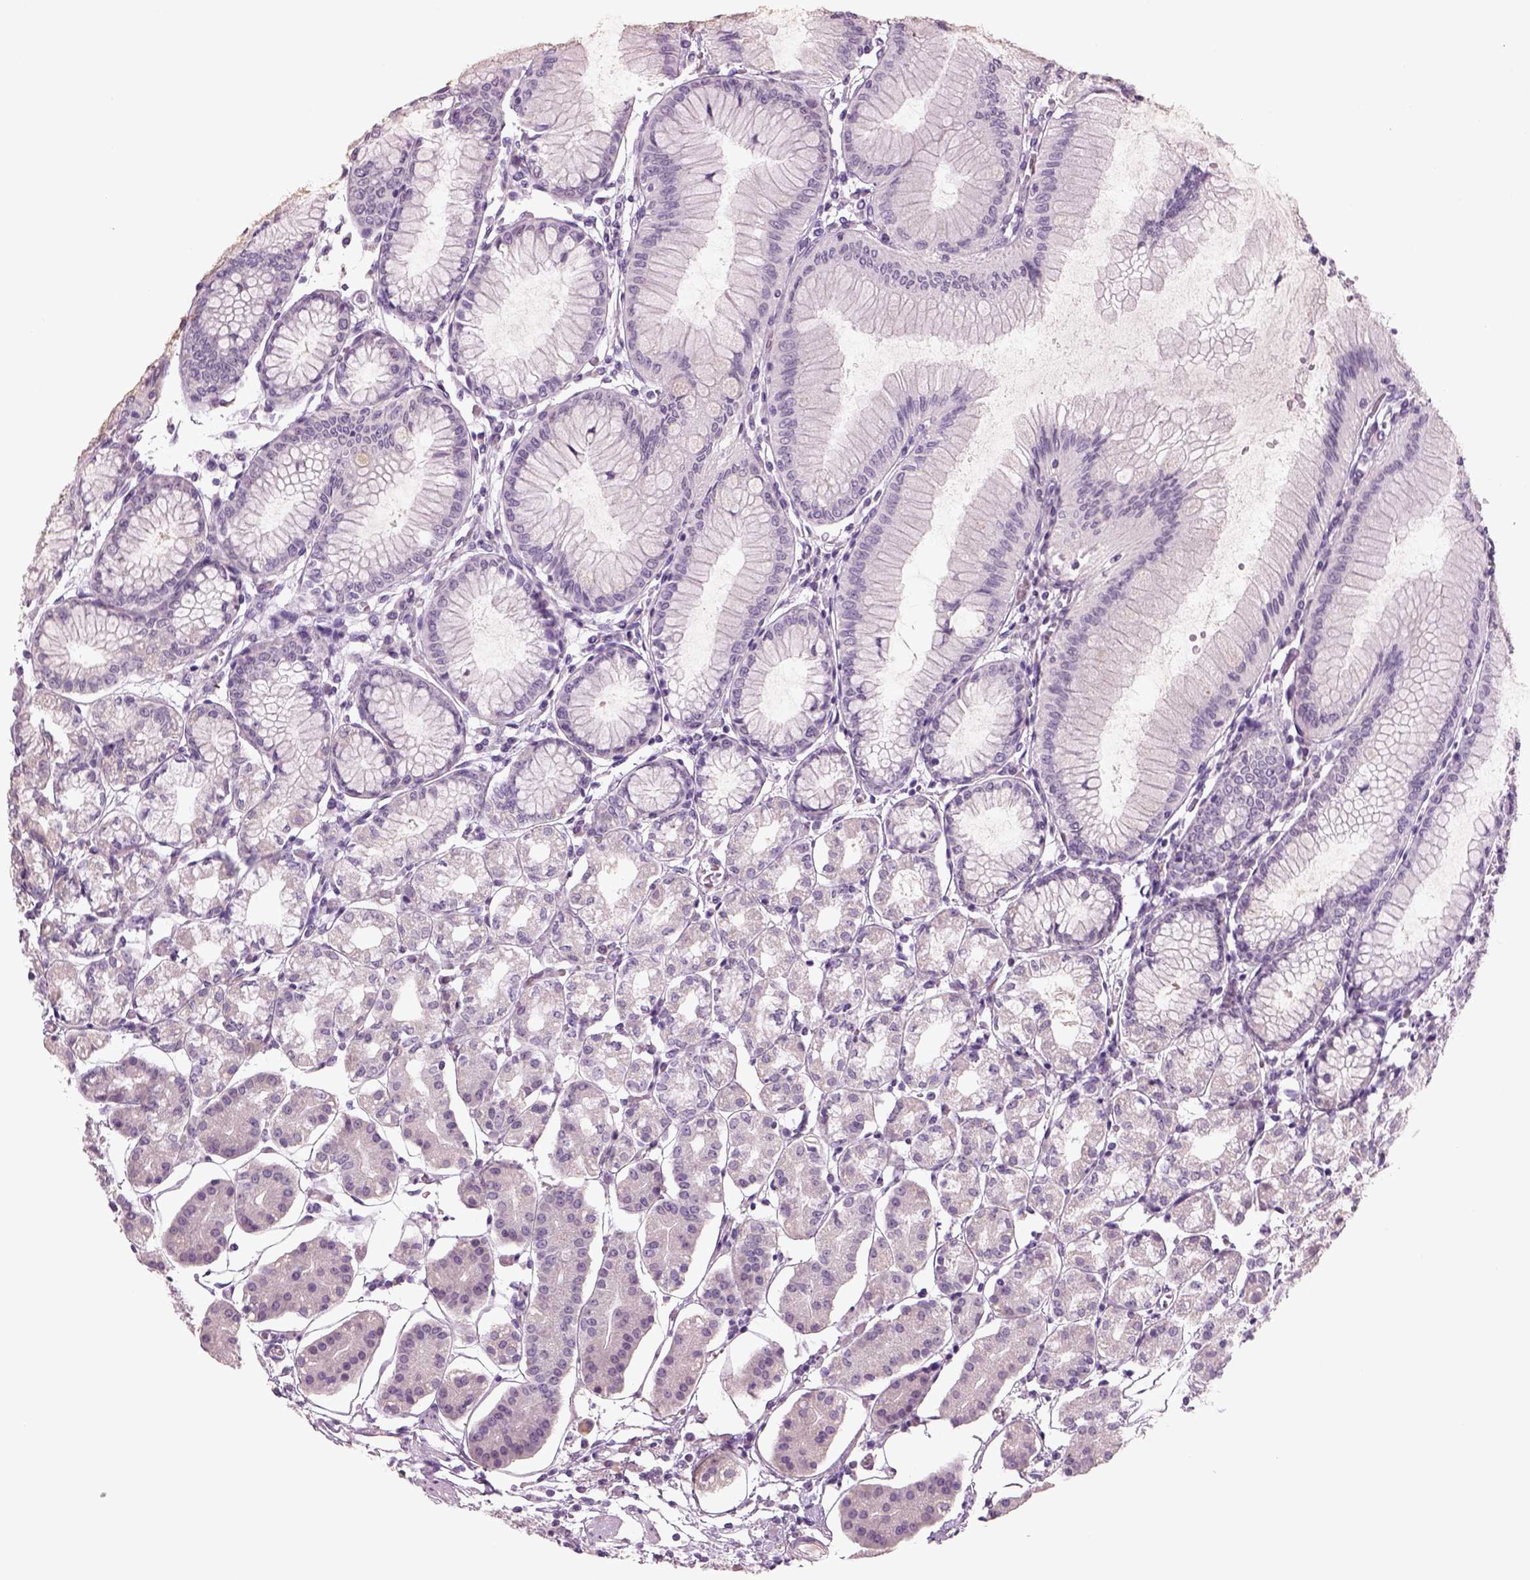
{"staining": {"intensity": "negative", "quantity": "none", "location": "none"}, "tissue": "stomach", "cell_type": "Glandular cells", "image_type": "normal", "snomed": [{"axis": "morphology", "description": "Normal tissue, NOS"}, {"axis": "topography", "description": "Skeletal muscle"}, {"axis": "topography", "description": "Stomach"}], "caption": "An immunohistochemistry (IHC) micrograph of normal stomach is shown. There is no staining in glandular cells of stomach.", "gene": "PENK", "patient": {"sex": "female", "age": 57}}